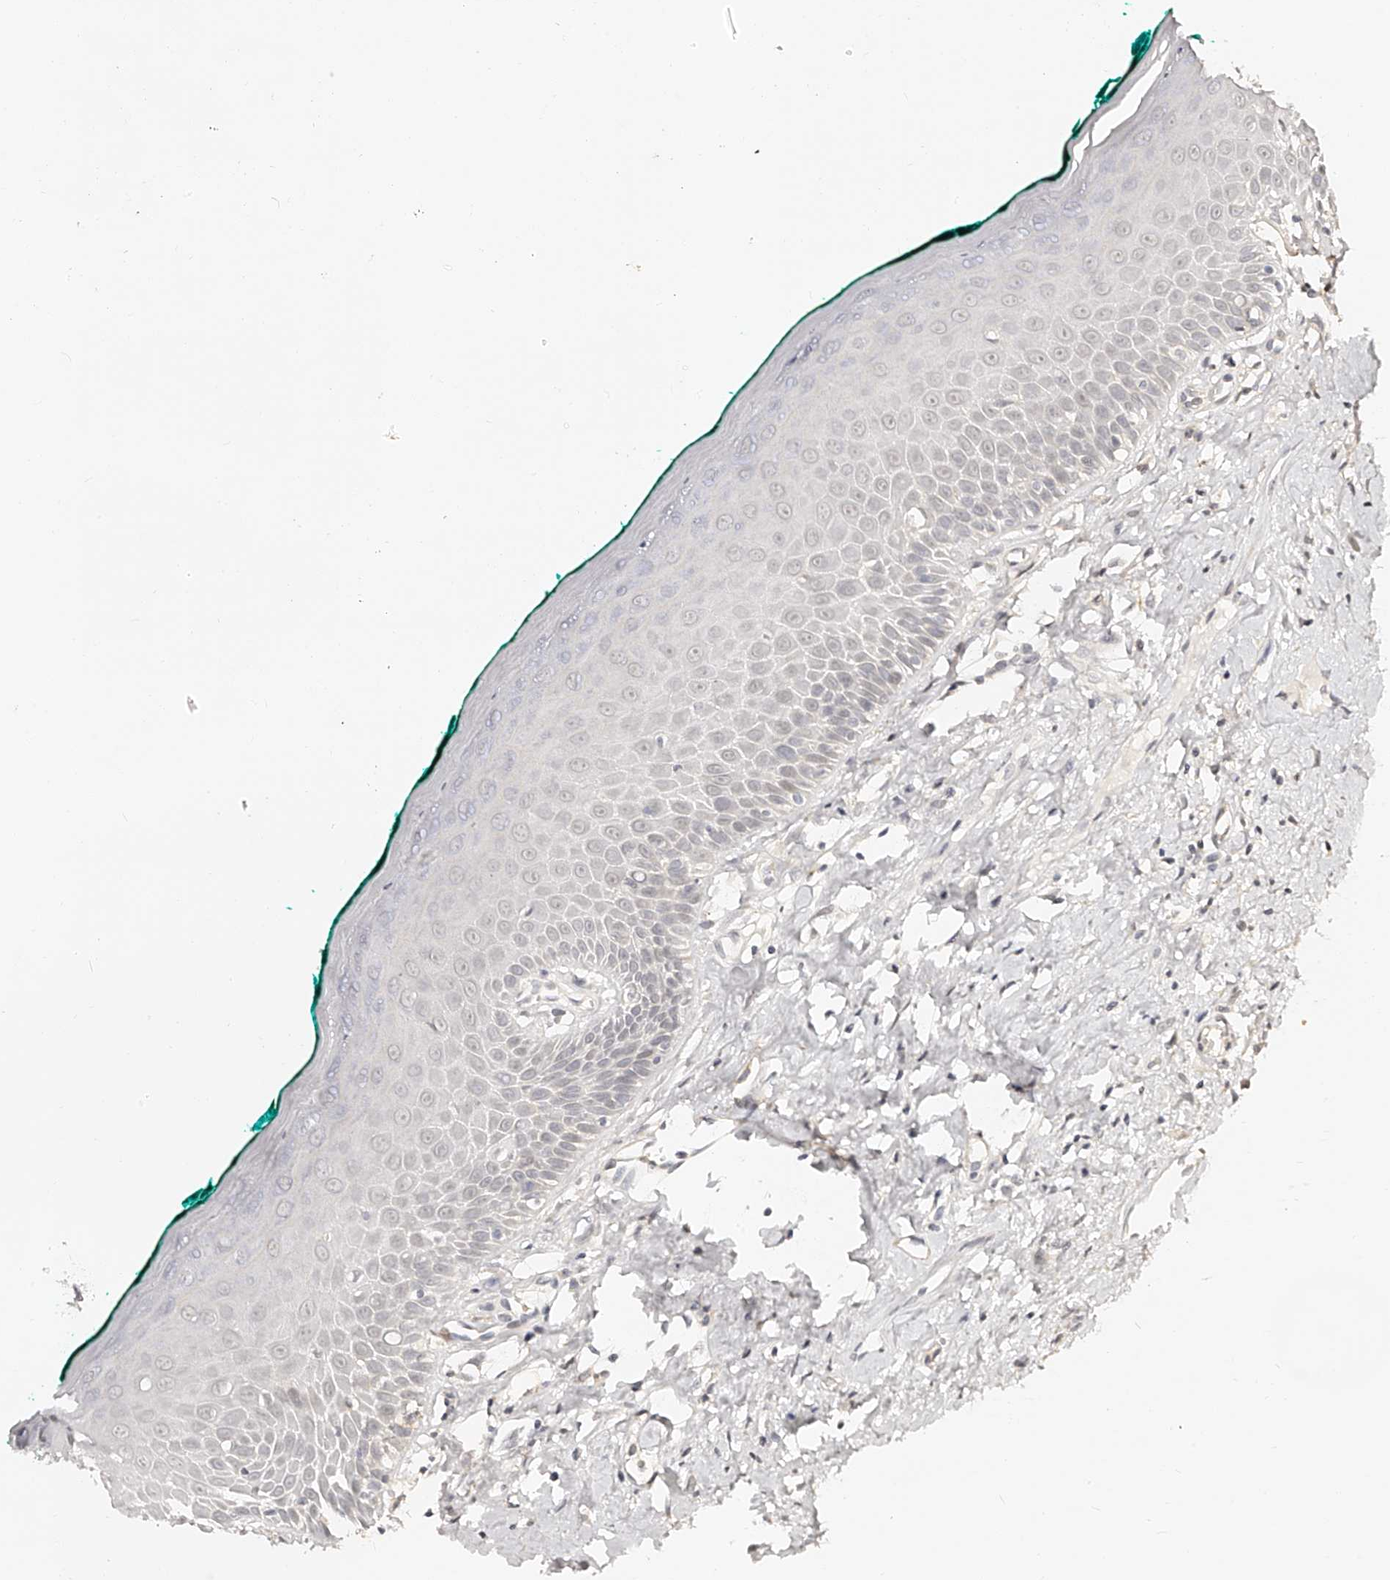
{"staining": {"intensity": "negative", "quantity": "none", "location": "none"}, "tissue": "oral mucosa", "cell_type": "Squamous epithelial cells", "image_type": "normal", "snomed": [{"axis": "morphology", "description": "Normal tissue, NOS"}, {"axis": "topography", "description": "Oral tissue"}], "caption": "An immunohistochemistry histopathology image of benign oral mucosa is shown. There is no staining in squamous epithelial cells of oral mucosa.", "gene": "ZNF789", "patient": {"sex": "female", "age": 70}}